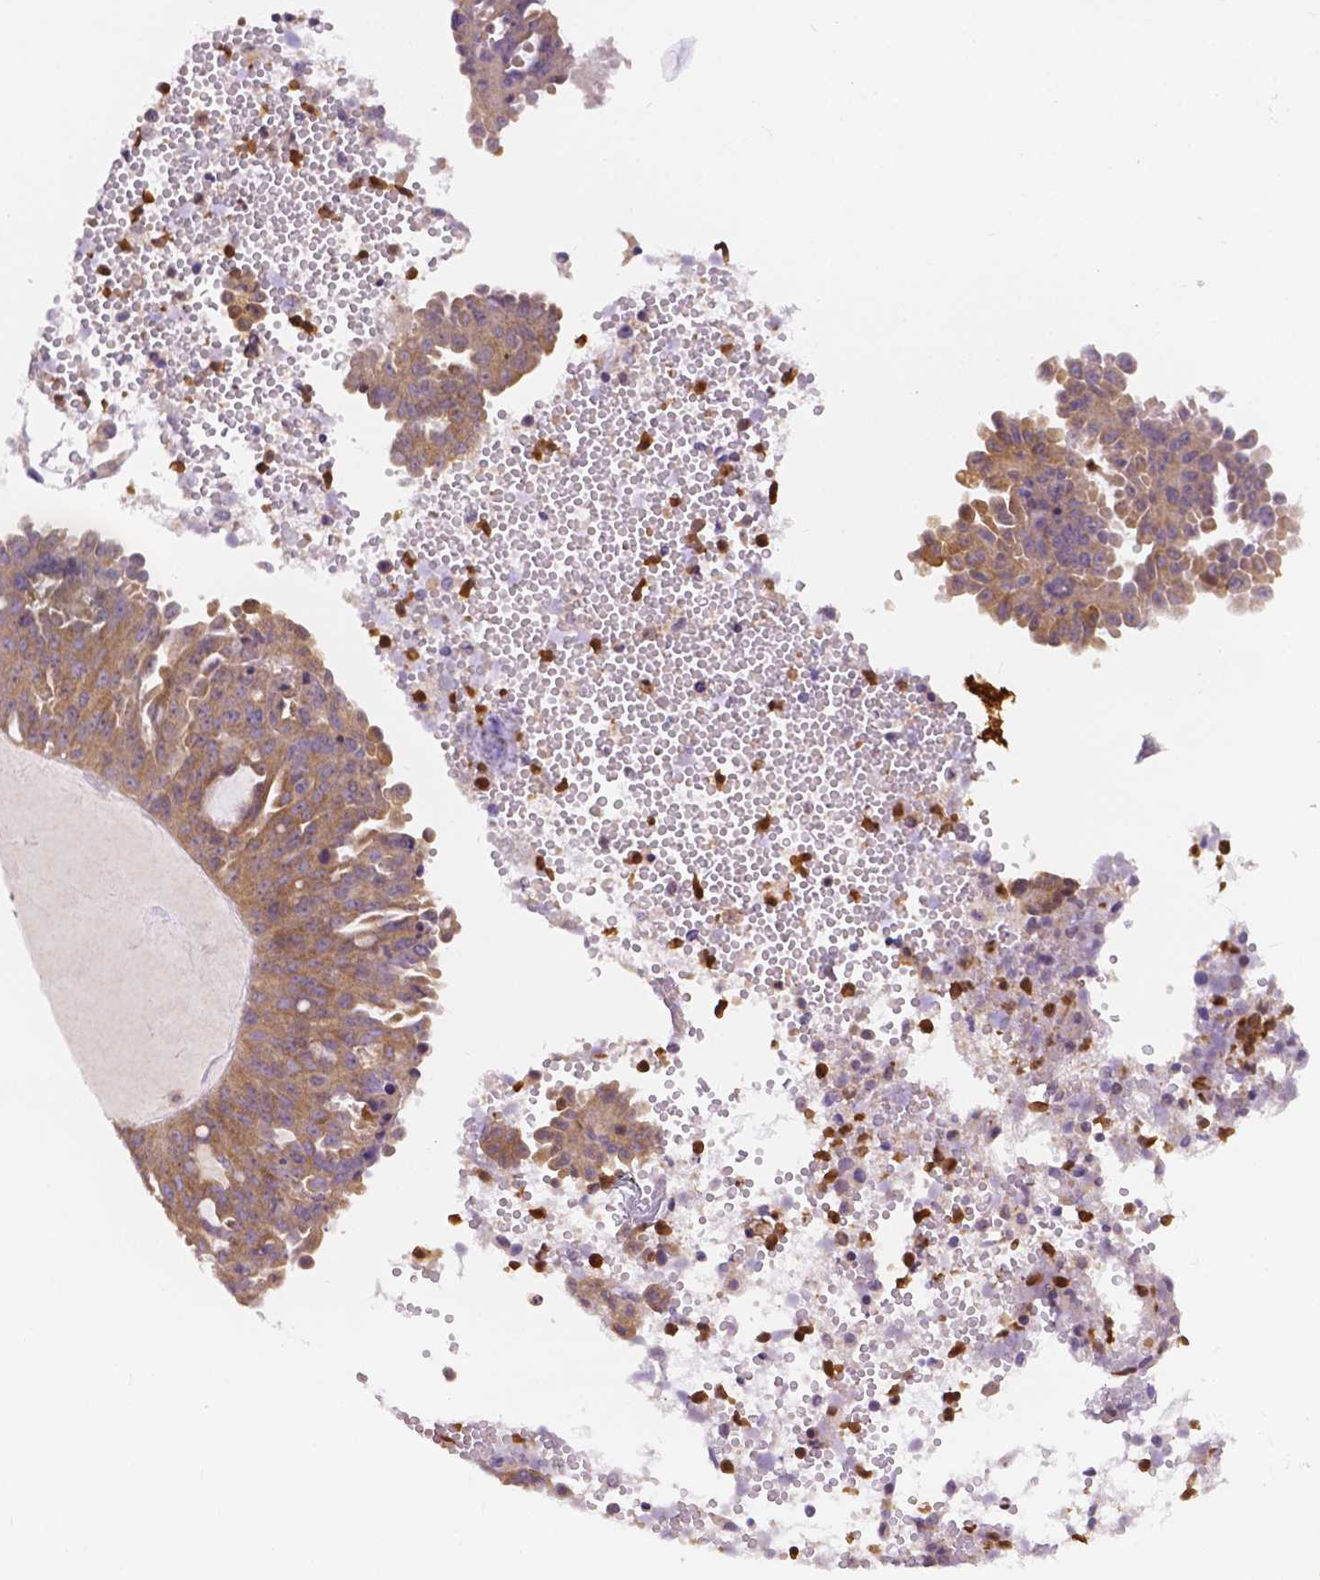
{"staining": {"intensity": "weak", "quantity": "25%-75%", "location": "cytoplasmic/membranous"}, "tissue": "ovarian cancer", "cell_type": "Tumor cells", "image_type": "cancer", "snomed": [{"axis": "morphology", "description": "Cystadenocarcinoma, serous, NOS"}, {"axis": "topography", "description": "Ovary"}], "caption": "About 25%-75% of tumor cells in human ovarian serous cystadenocarcinoma exhibit weak cytoplasmic/membranous protein positivity as visualized by brown immunohistochemical staining.", "gene": "ZNRD2", "patient": {"sex": "female", "age": 71}}